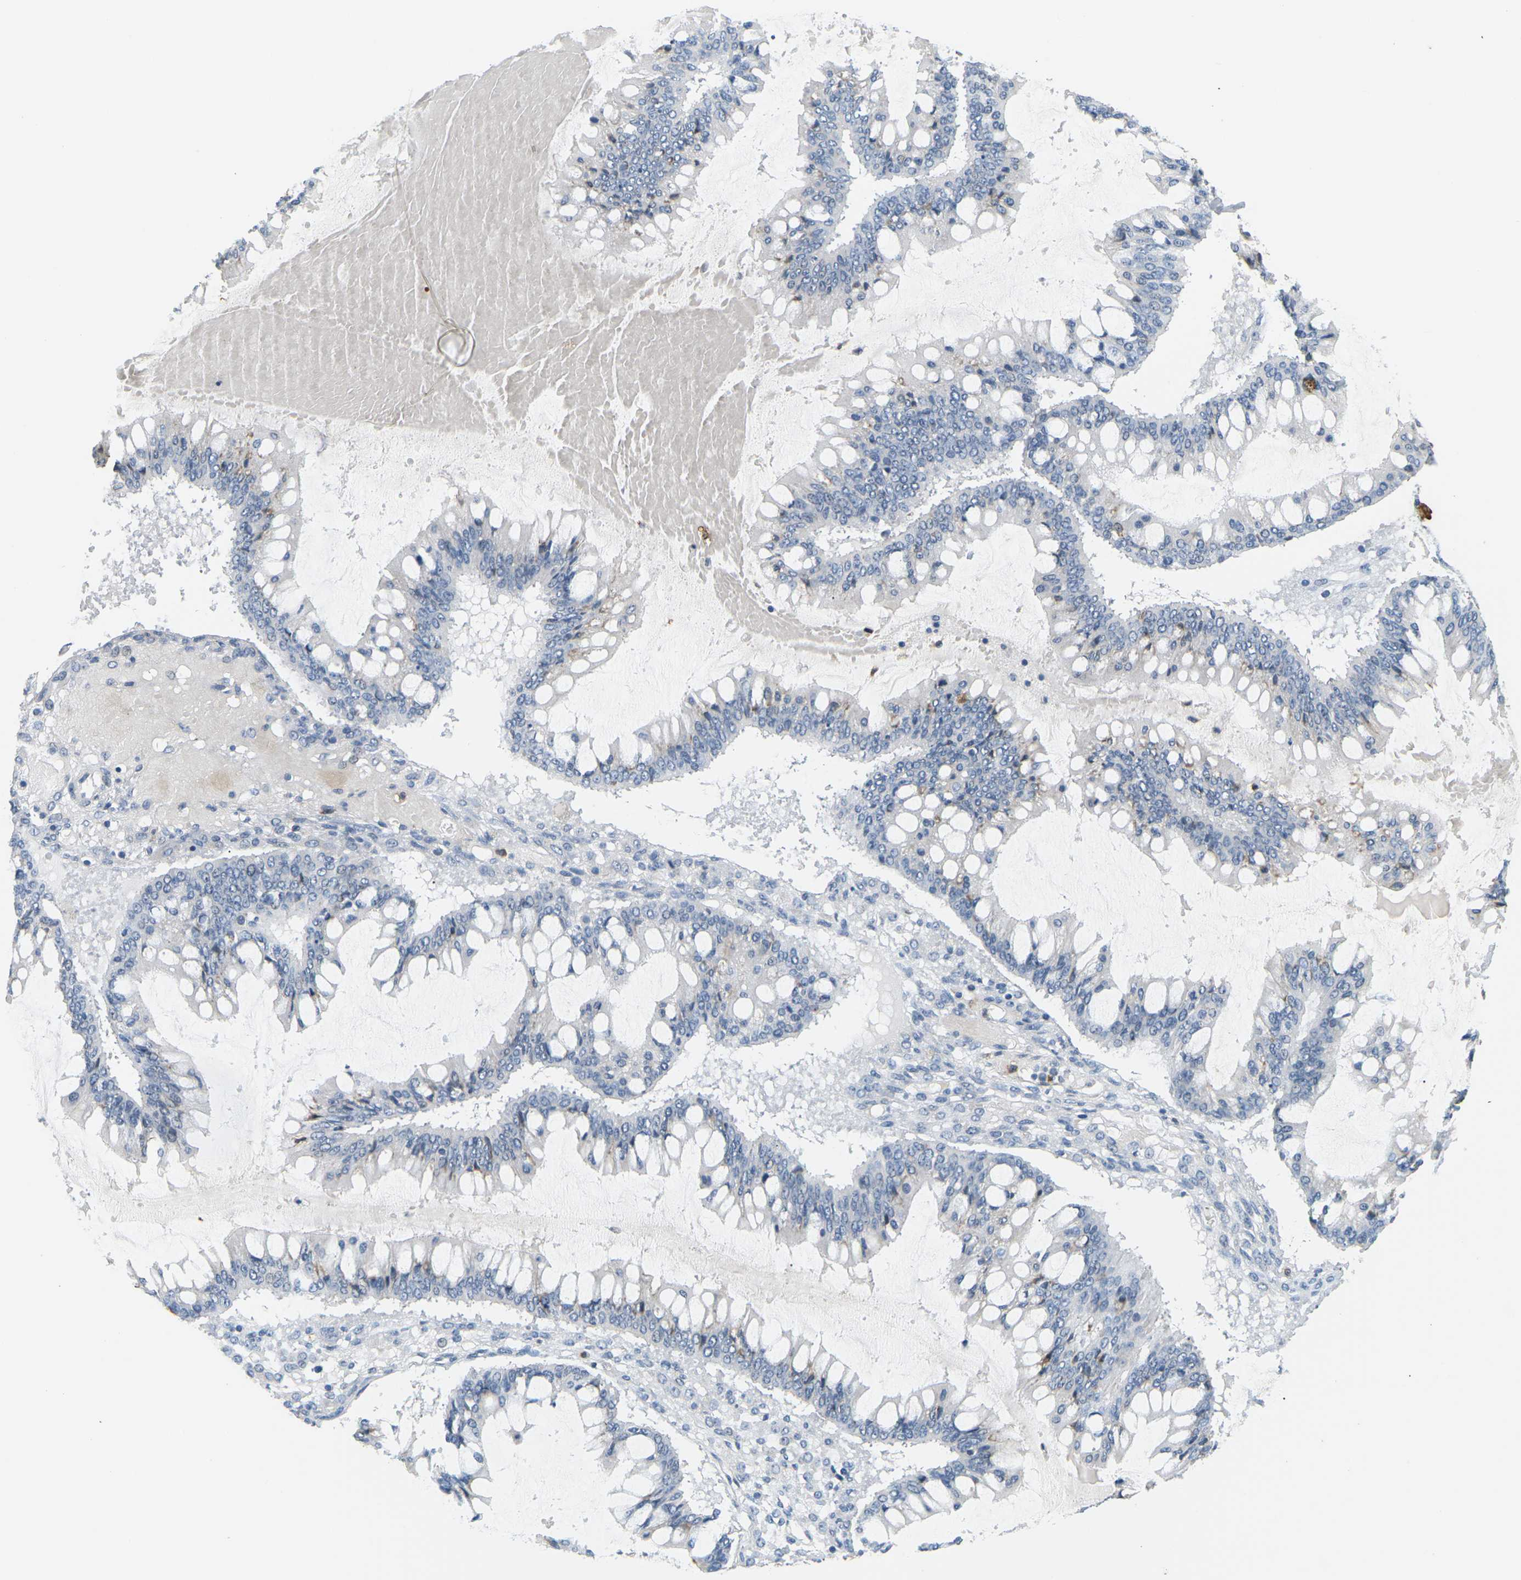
{"staining": {"intensity": "negative", "quantity": "none", "location": "none"}, "tissue": "ovarian cancer", "cell_type": "Tumor cells", "image_type": "cancer", "snomed": [{"axis": "morphology", "description": "Cystadenocarcinoma, mucinous, NOS"}, {"axis": "topography", "description": "Ovary"}], "caption": "This micrograph is of ovarian cancer stained with immunohistochemistry to label a protein in brown with the nuclei are counter-stained blue. There is no staining in tumor cells.", "gene": "ADM", "patient": {"sex": "female", "age": 73}}